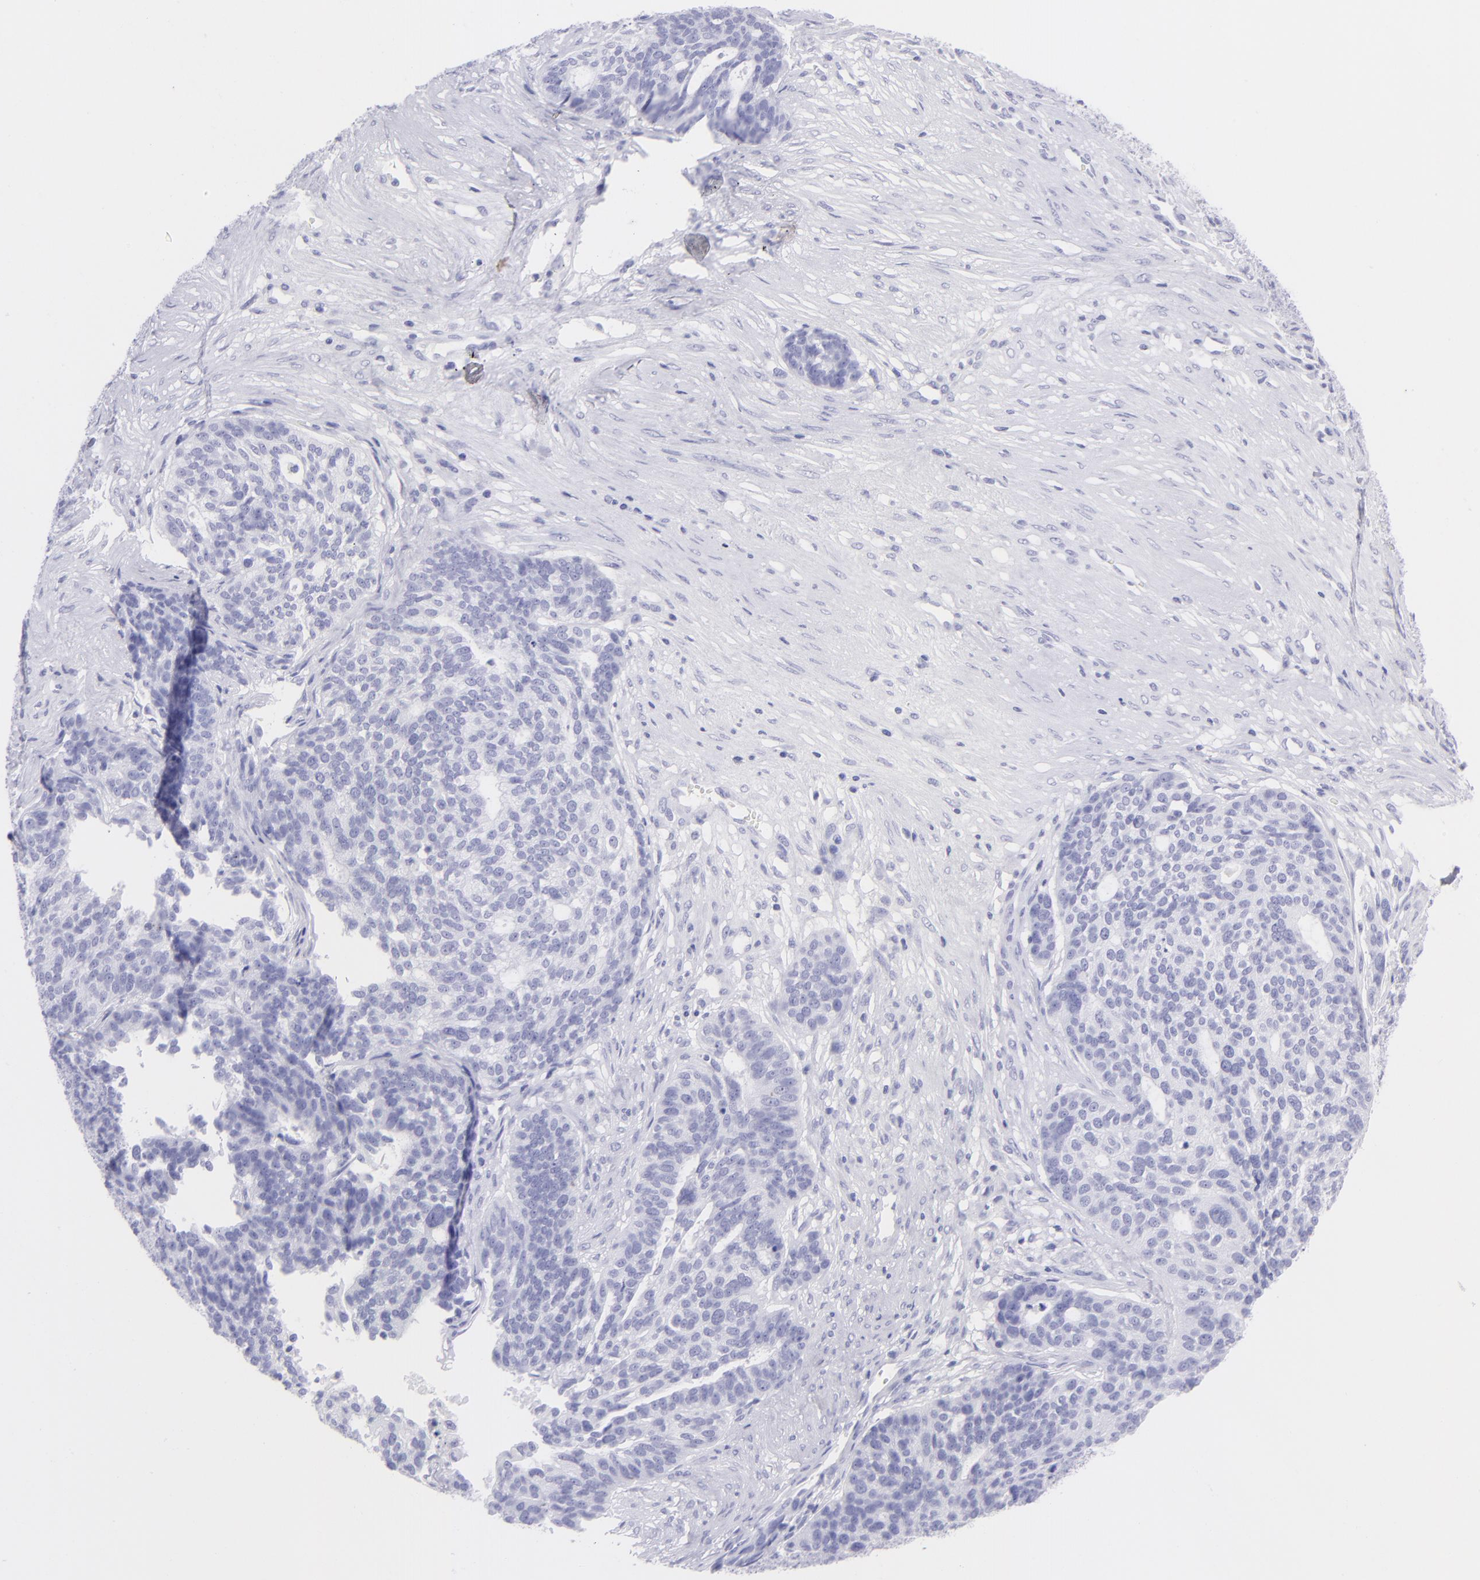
{"staining": {"intensity": "negative", "quantity": "none", "location": "none"}, "tissue": "ovarian cancer", "cell_type": "Tumor cells", "image_type": "cancer", "snomed": [{"axis": "morphology", "description": "Cystadenocarcinoma, serous, NOS"}, {"axis": "topography", "description": "Ovary"}], "caption": "IHC photomicrograph of neoplastic tissue: human ovarian cancer stained with DAB (3,3'-diaminobenzidine) demonstrates no significant protein expression in tumor cells.", "gene": "SLC1A2", "patient": {"sex": "female", "age": 59}}